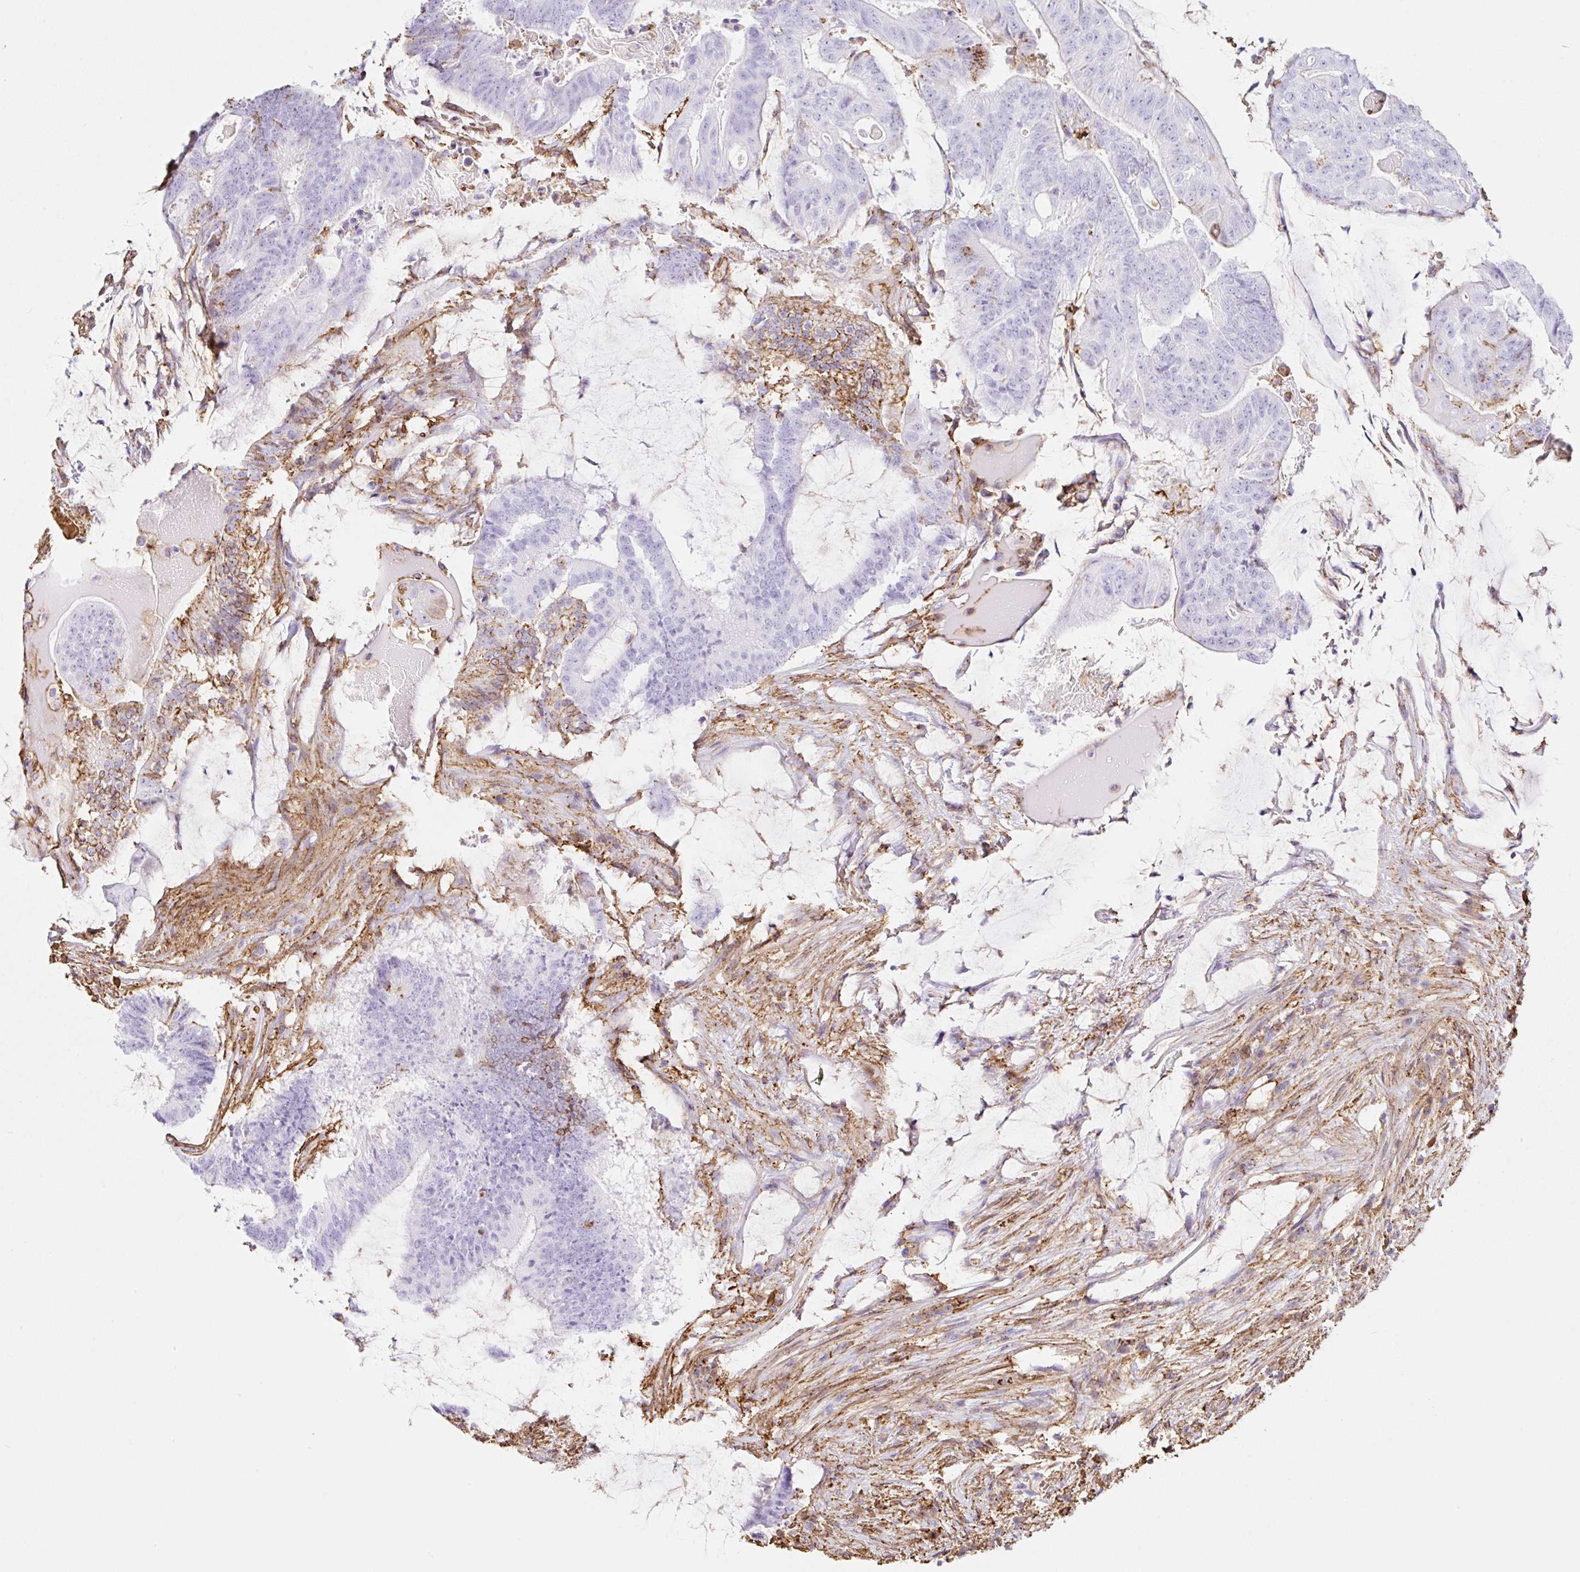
{"staining": {"intensity": "moderate", "quantity": "<25%", "location": "cytoplasmic/membranous"}, "tissue": "colorectal cancer", "cell_type": "Tumor cells", "image_type": "cancer", "snomed": [{"axis": "morphology", "description": "Adenocarcinoma, NOS"}, {"axis": "topography", "description": "Colon"}], "caption": "Tumor cells exhibit moderate cytoplasmic/membranous expression in about <25% of cells in colorectal cancer. Nuclei are stained in blue.", "gene": "MTTP", "patient": {"sex": "female", "age": 43}}